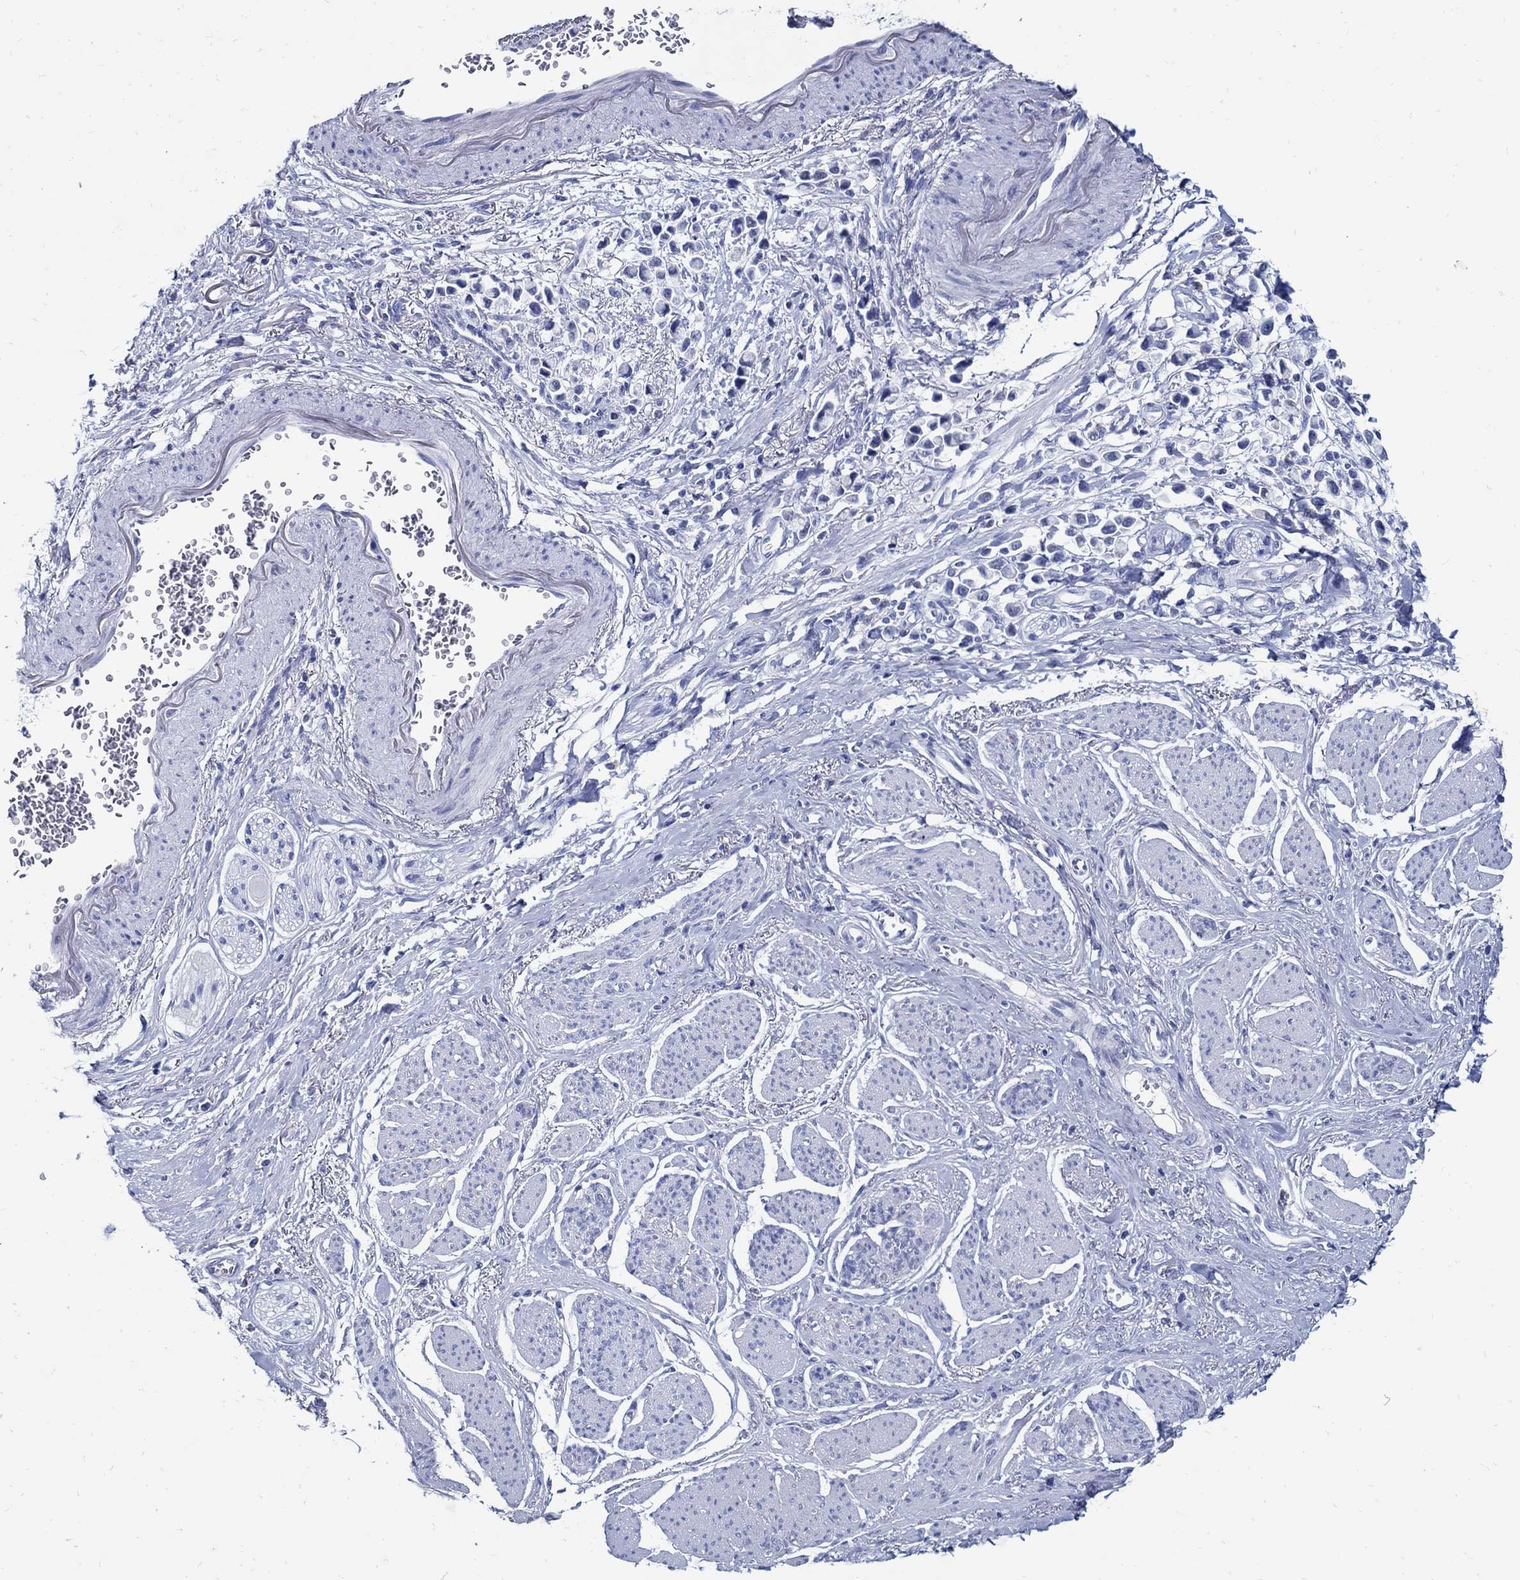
{"staining": {"intensity": "negative", "quantity": "none", "location": "none"}, "tissue": "stomach cancer", "cell_type": "Tumor cells", "image_type": "cancer", "snomed": [{"axis": "morphology", "description": "Adenocarcinoma, NOS"}, {"axis": "topography", "description": "Stomach"}], "caption": "Immunohistochemistry (IHC) photomicrograph of stomach adenocarcinoma stained for a protein (brown), which shows no staining in tumor cells.", "gene": "PAX9", "patient": {"sex": "female", "age": 81}}